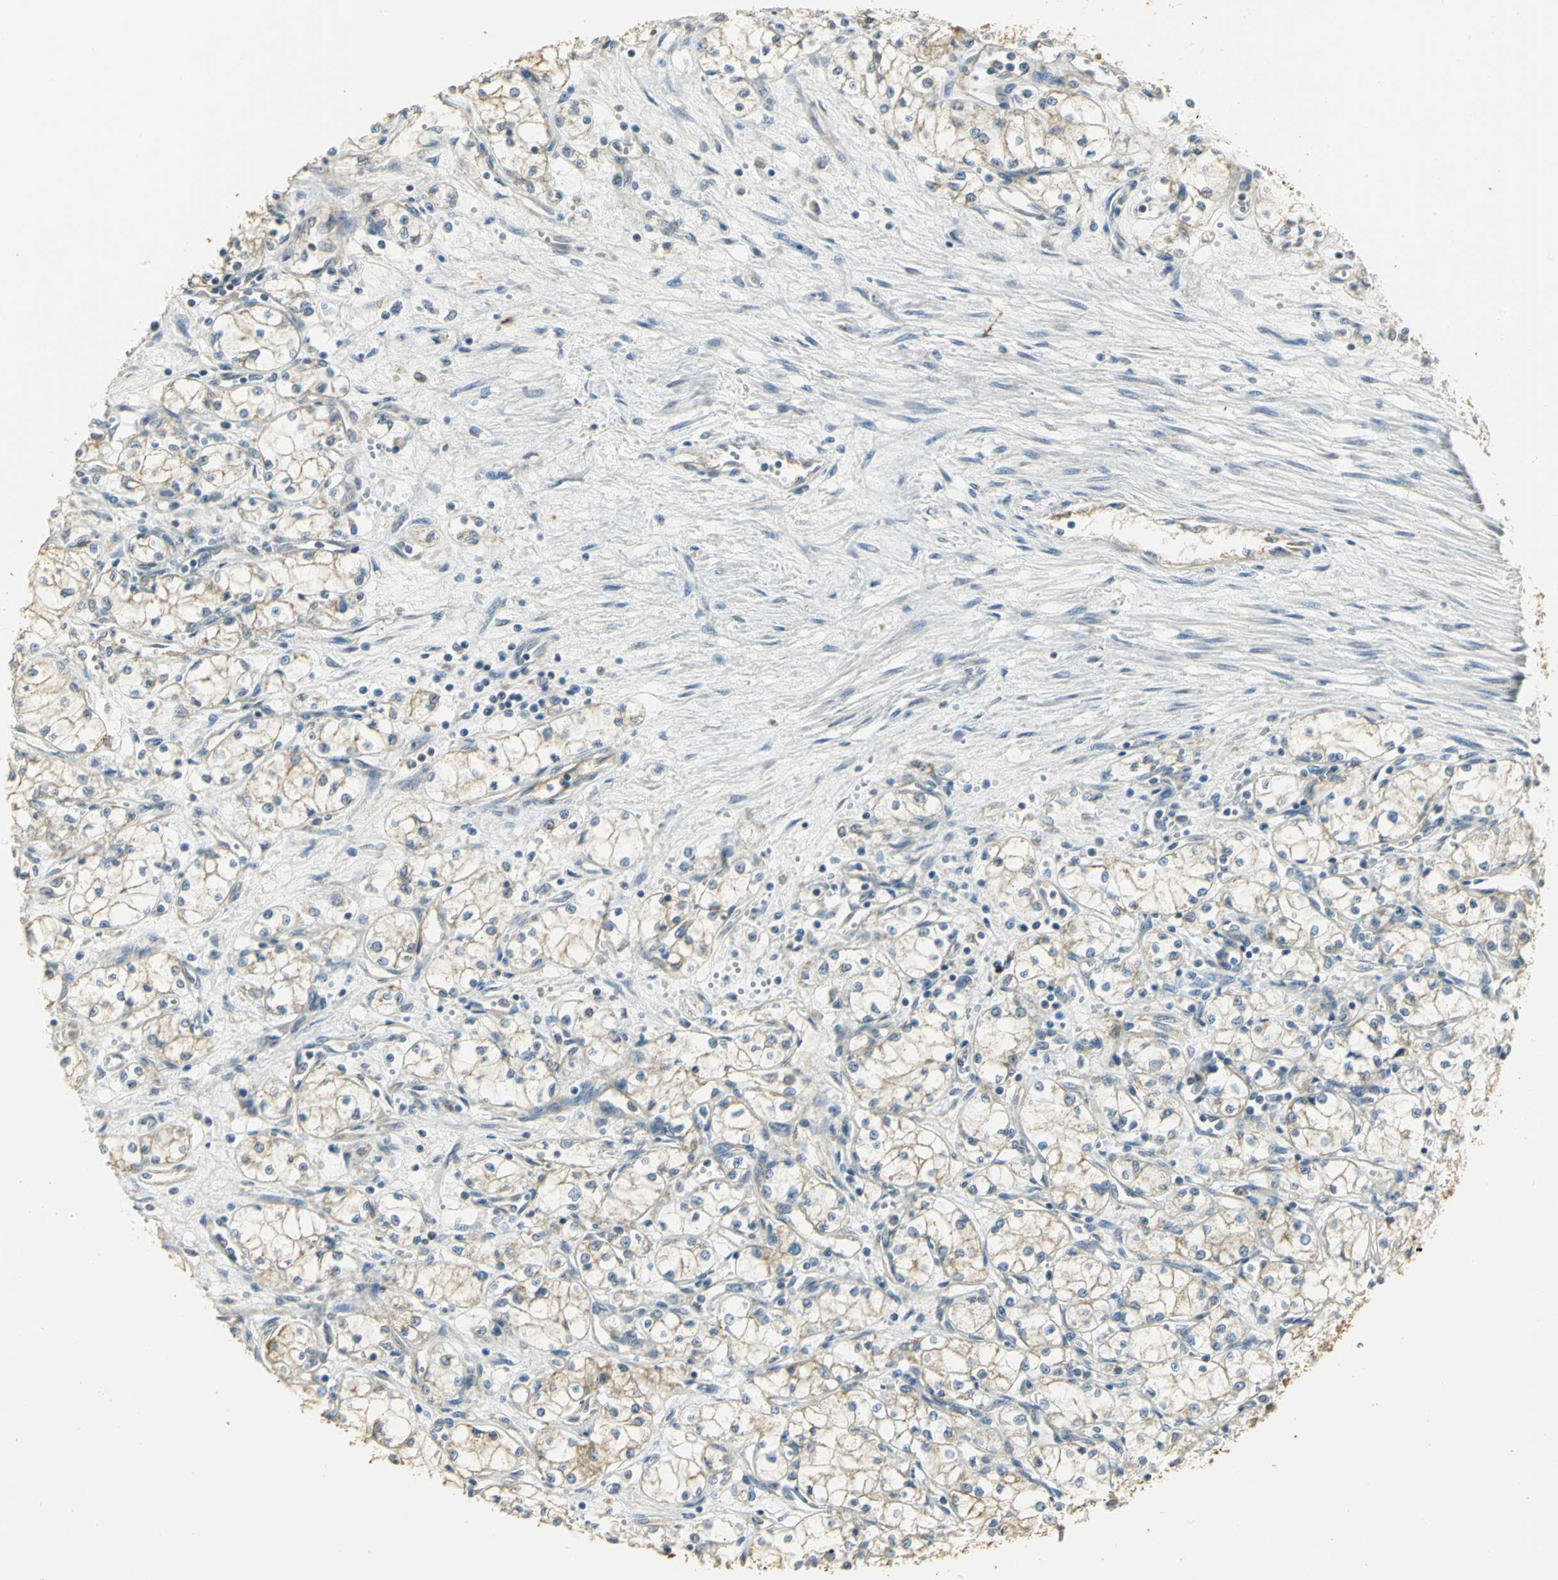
{"staining": {"intensity": "moderate", "quantity": "25%-75%", "location": "cytoplasmic/membranous"}, "tissue": "renal cancer", "cell_type": "Tumor cells", "image_type": "cancer", "snomed": [{"axis": "morphology", "description": "Normal tissue, NOS"}, {"axis": "morphology", "description": "Adenocarcinoma, NOS"}, {"axis": "topography", "description": "Kidney"}], "caption": "A brown stain shows moderate cytoplasmic/membranous staining of a protein in human renal cancer (adenocarcinoma) tumor cells.", "gene": "RARS1", "patient": {"sex": "male", "age": 59}}